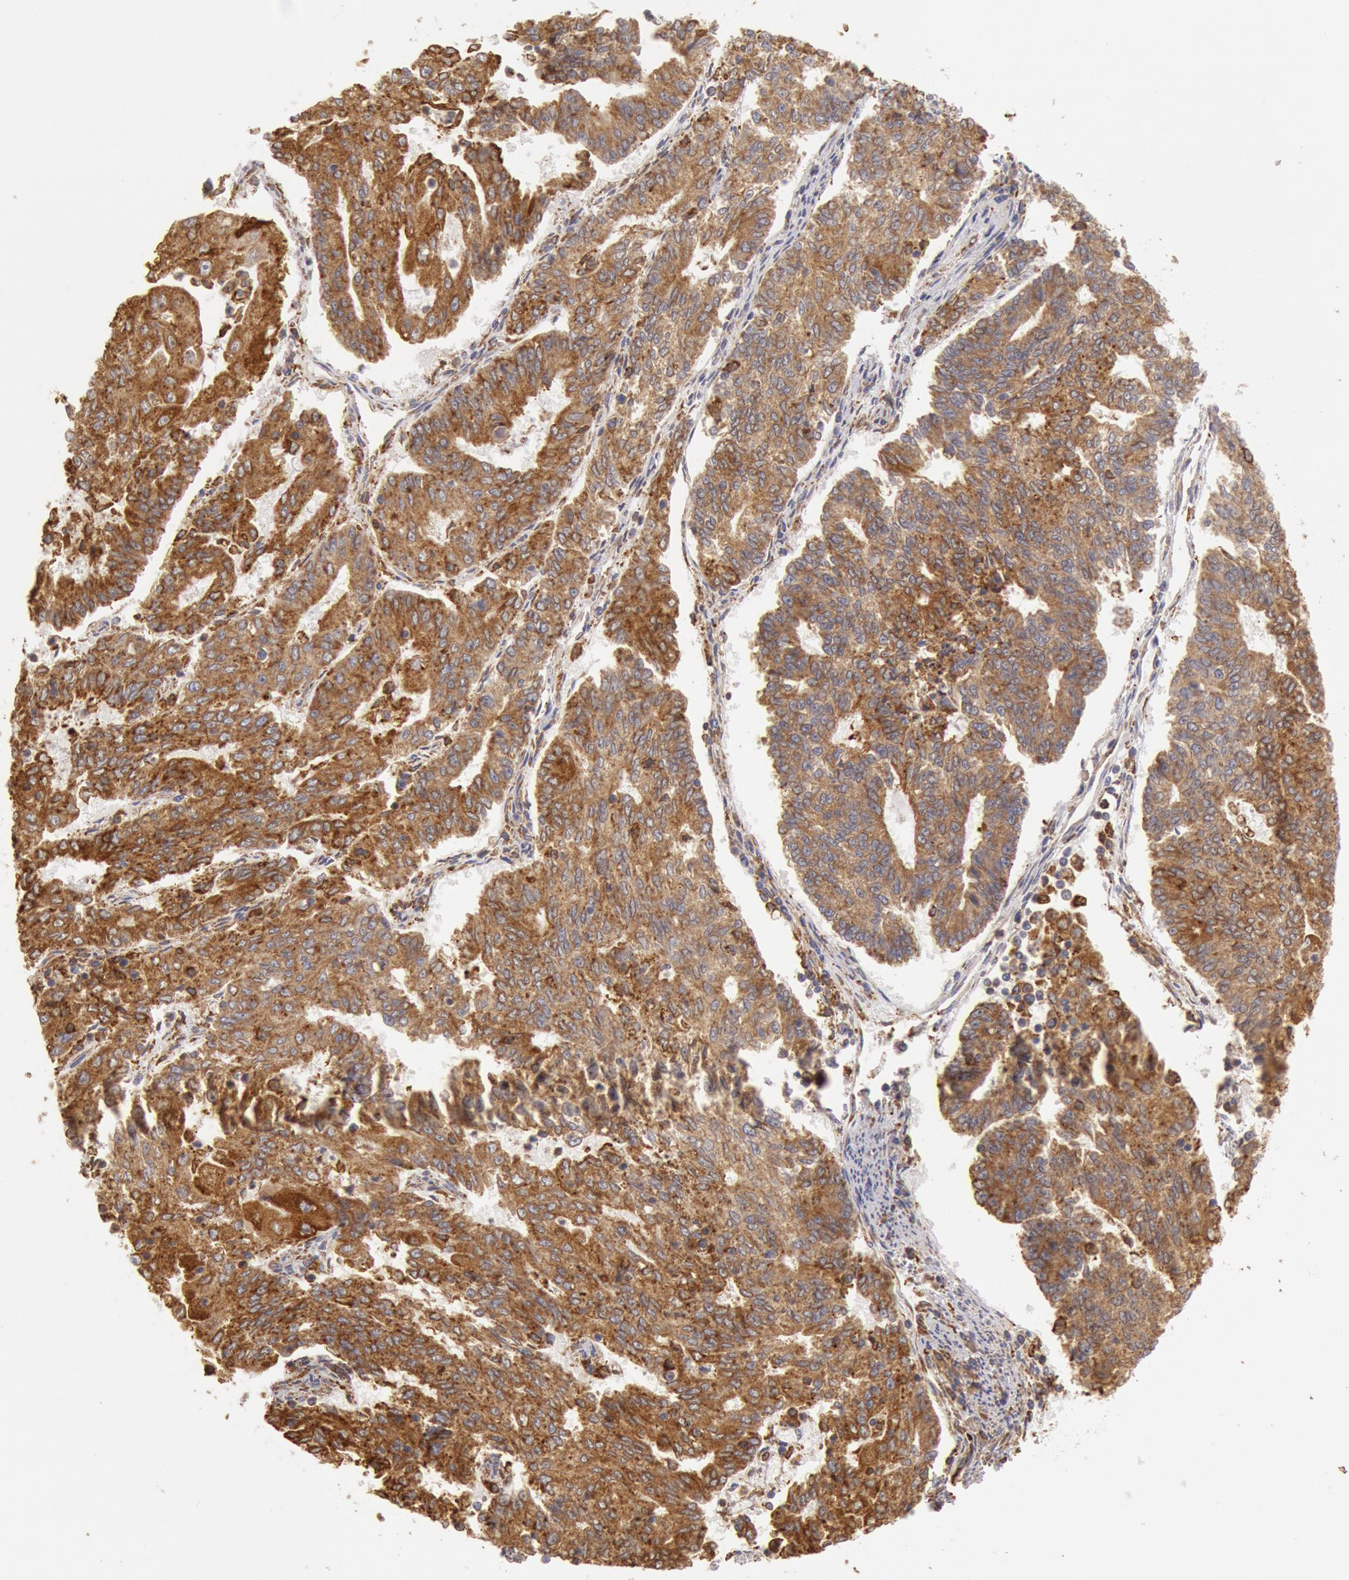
{"staining": {"intensity": "moderate", "quantity": ">75%", "location": "cytoplasmic/membranous"}, "tissue": "endometrial cancer", "cell_type": "Tumor cells", "image_type": "cancer", "snomed": [{"axis": "morphology", "description": "Adenocarcinoma, NOS"}, {"axis": "topography", "description": "Endometrium"}], "caption": "Immunohistochemistry photomicrograph of human endometrial cancer stained for a protein (brown), which exhibits medium levels of moderate cytoplasmic/membranous staining in about >75% of tumor cells.", "gene": "ERP44", "patient": {"sex": "female", "age": 56}}